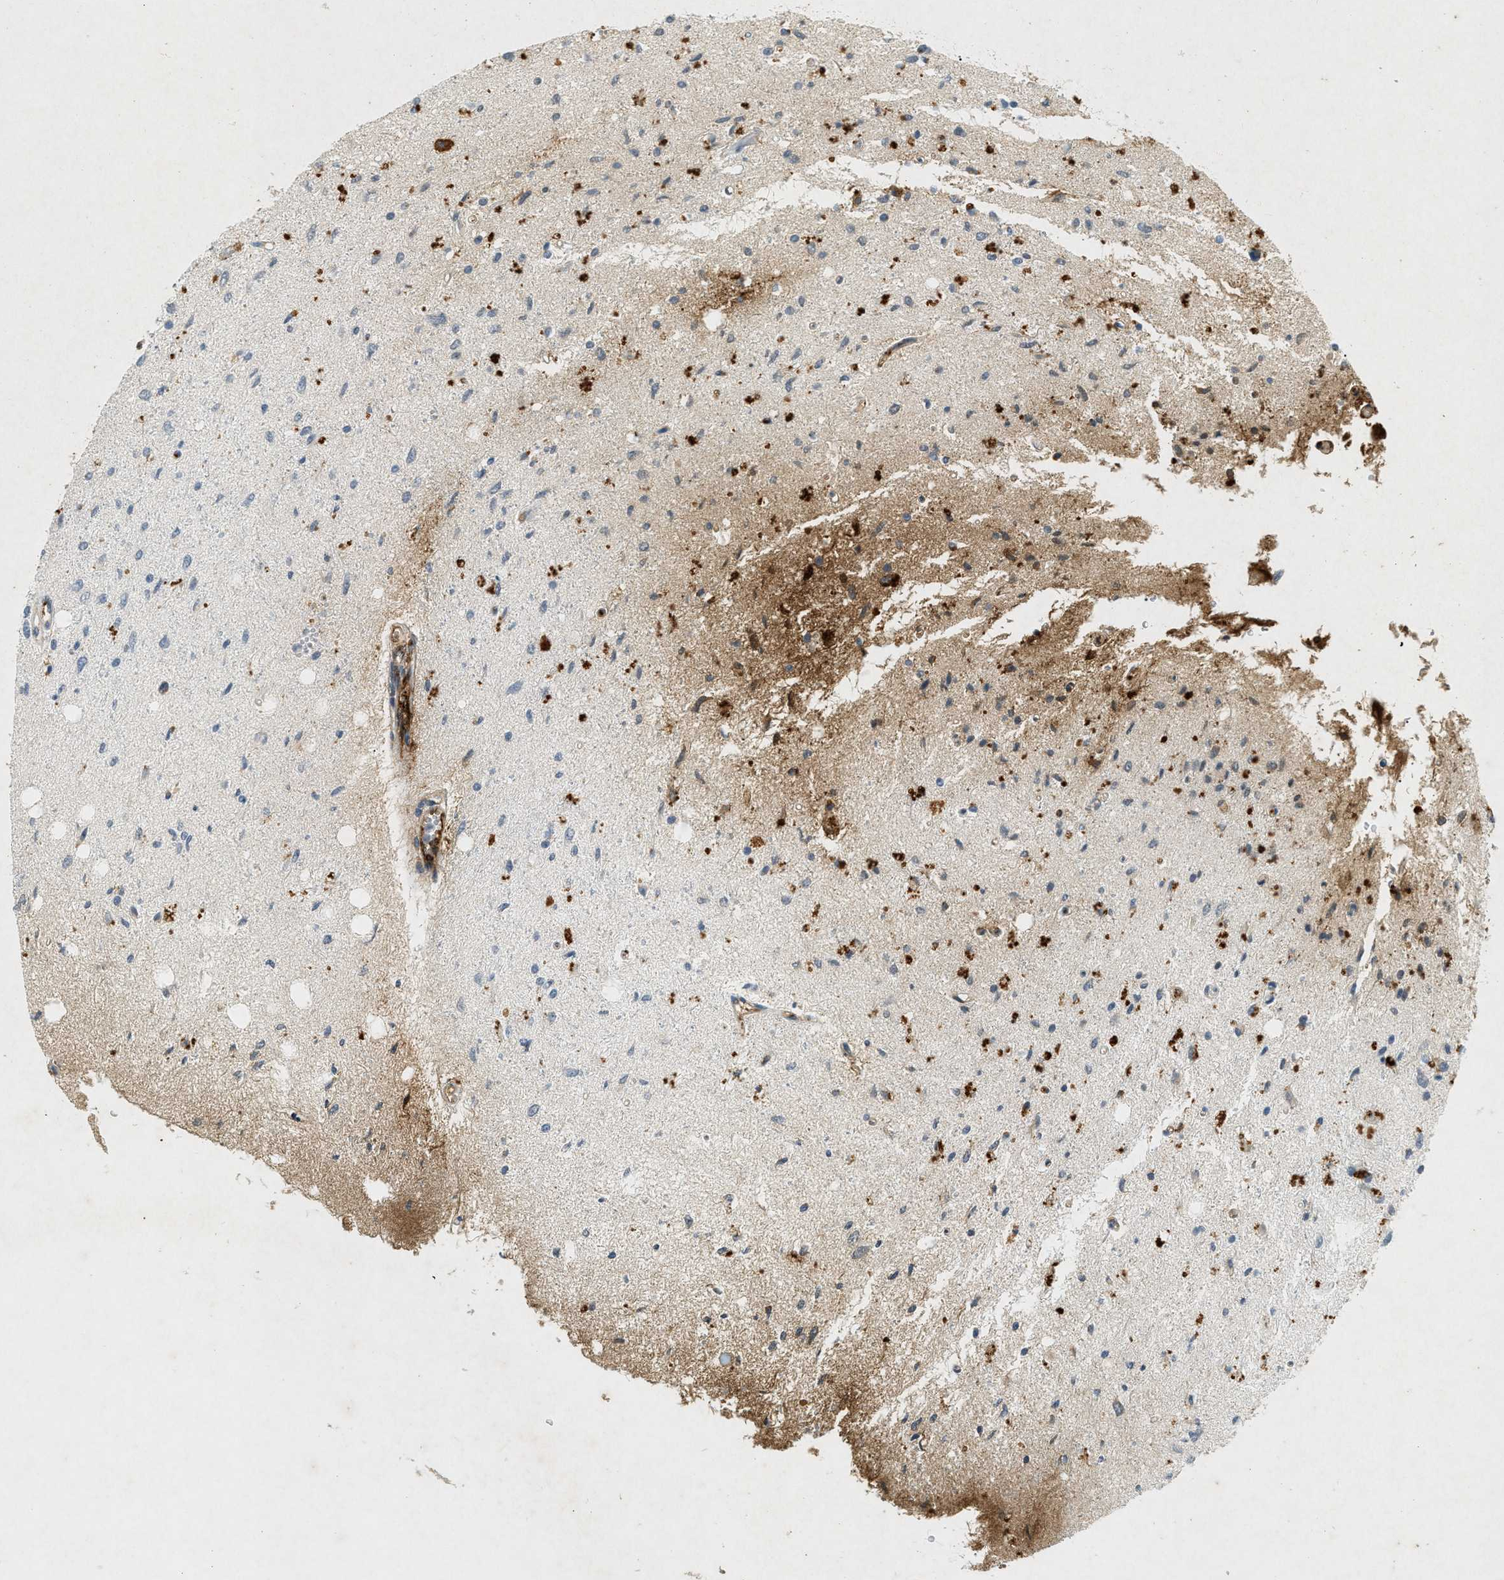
{"staining": {"intensity": "moderate", "quantity": "<25%", "location": "cytoplasmic/membranous"}, "tissue": "glioma", "cell_type": "Tumor cells", "image_type": "cancer", "snomed": [{"axis": "morphology", "description": "Glioma, malignant, Low grade"}, {"axis": "topography", "description": "Brain"}], "caption": "Protein expression analysis of glioma shows moderate cytoplasmic/membranous staining in about <25% of tumor cells.", "gene": "F2", "patient": {"sex": "male", "age": 77}}